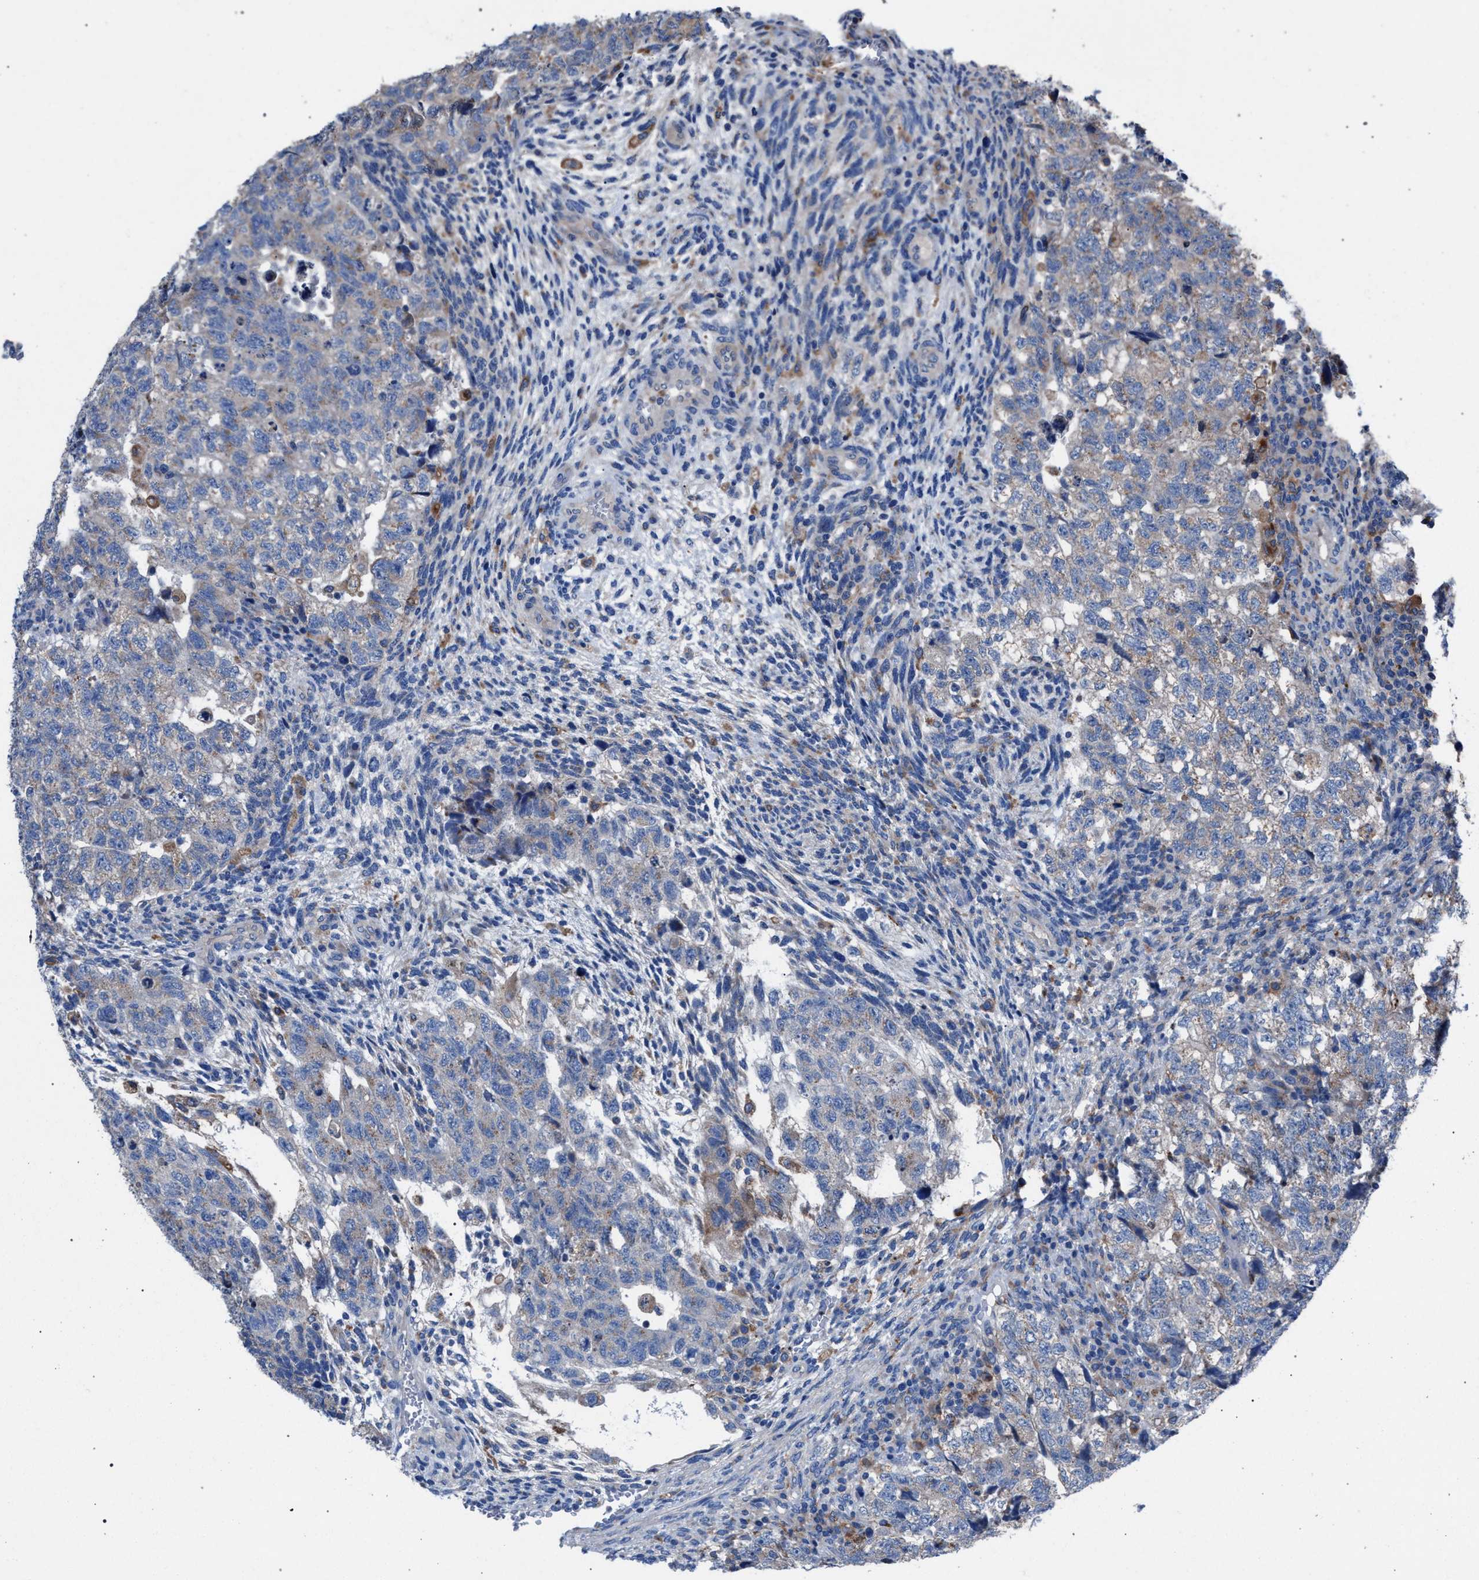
{"staining": {"intensity": "weak", "quantity": "<25%", "location": "cytoplasmic/membranous"}, "tissue": "testis cancer", "cell_type": "Tumor cells", "image_type": "cancer", "snomed": [{"axis": "morphology", "description": "Carcinoma, Embryonal, NOS"}, {"axis": "topography", "description": "Testis"}], "caption": "There is no significant expression in tumor cells of testis cancer. The staining is performed using DAB brown chromogen with nuclei counter-stained in using hematoxylin.", "gene": "ATP6V0A1", "patient": {"sex": "male", "age": 36}}